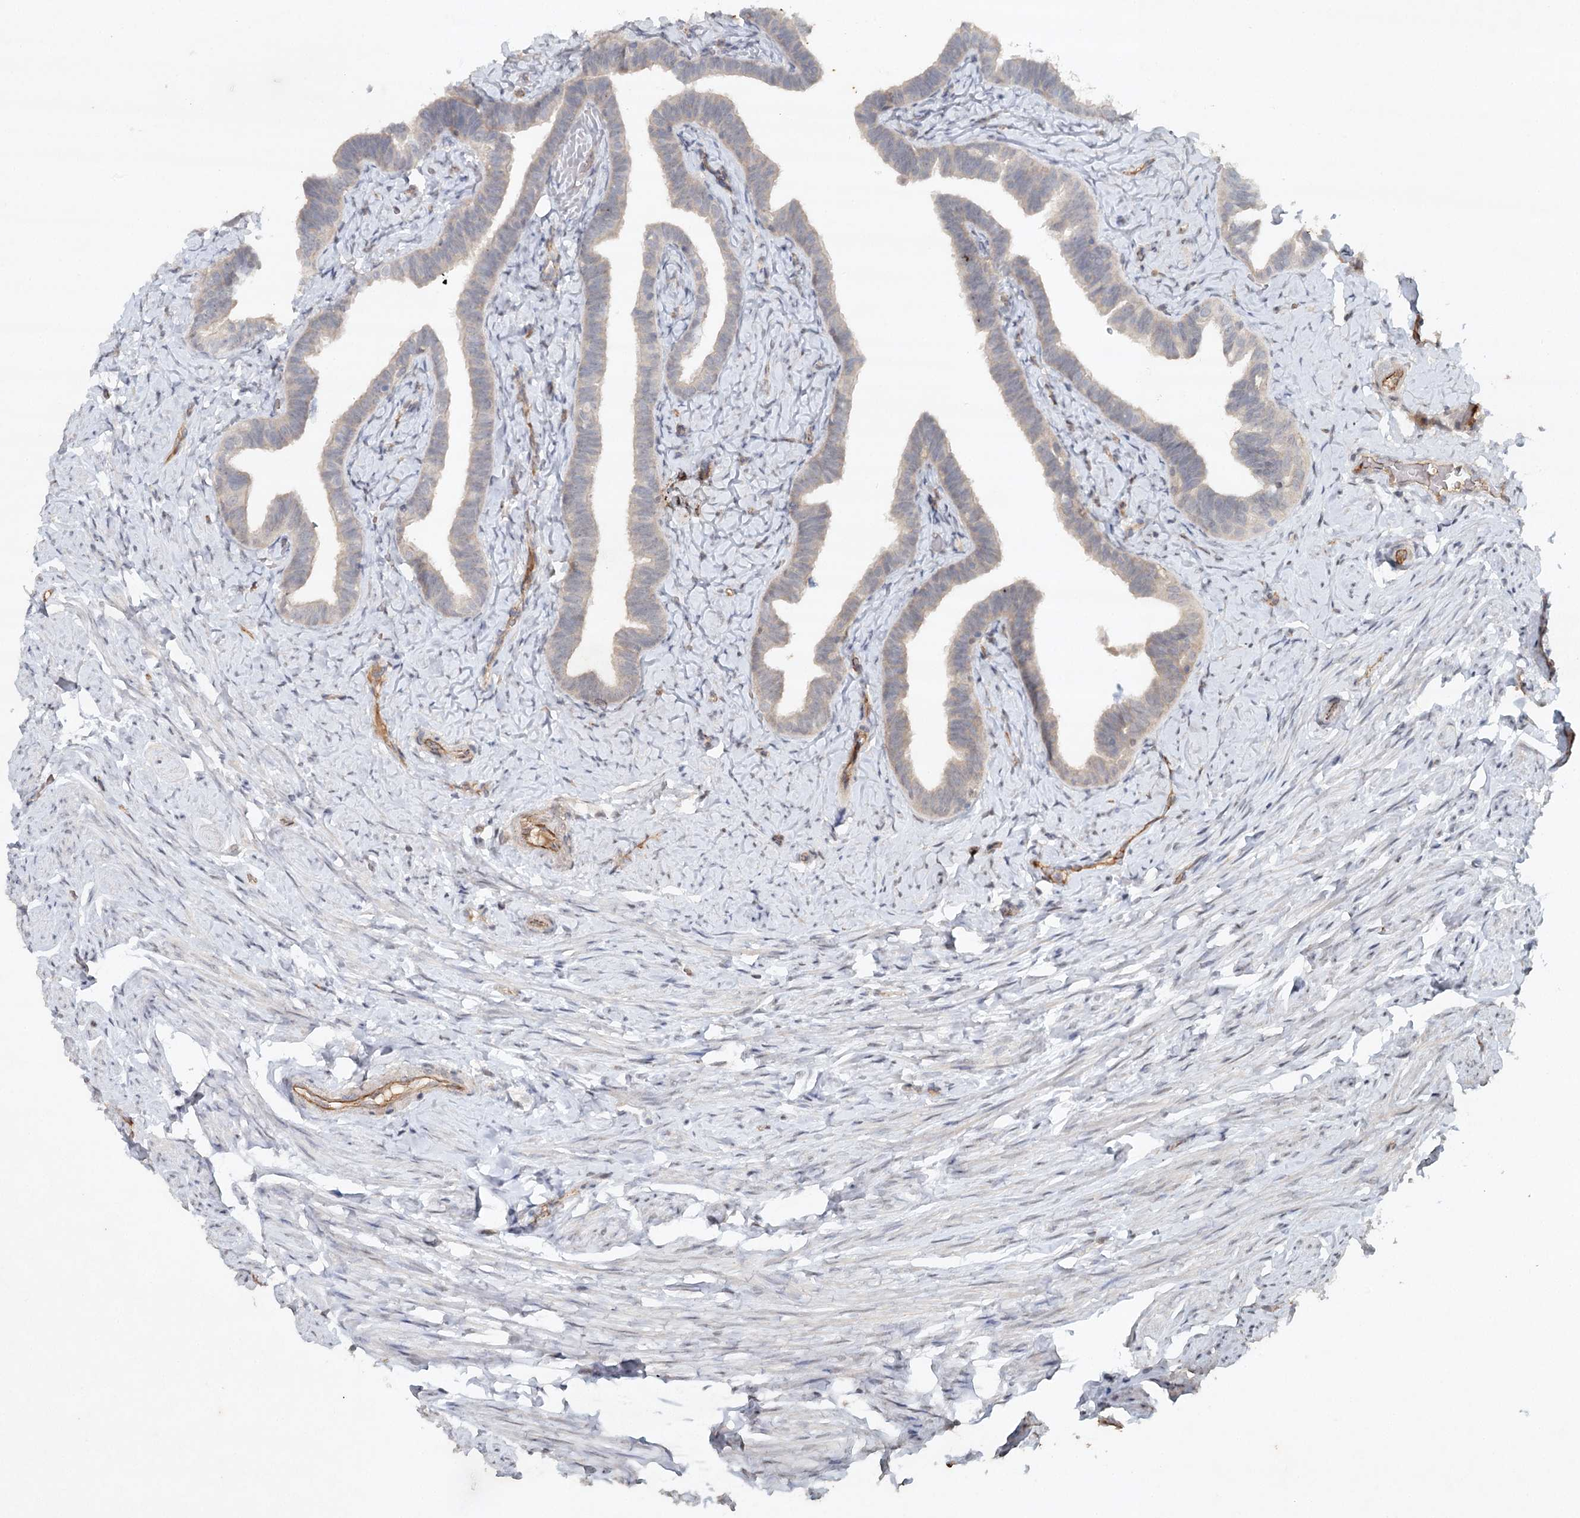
{"staining": {"intensity": "weak", "quantity": "<25%", "location": "cytoplasmic/membranous"}, "tissue": "fallopian tube", "cell_type": "Glandular cells", "image_type": "normal", "snomed": [{"axis": "morphology", "description": "Normal tissue, NOS"}, {"axis": "topography", "description": "Fallopian tube"}], "caption": "IHC photomicrograph of benign fallopian tube: human fallopian tube stained with DAB (3,3'-diaminobenzidine) exhibits no significant protein positivity in glandular cells.", "gene": "SYNPO", "patient": {"sex": "female", "age": 39}}